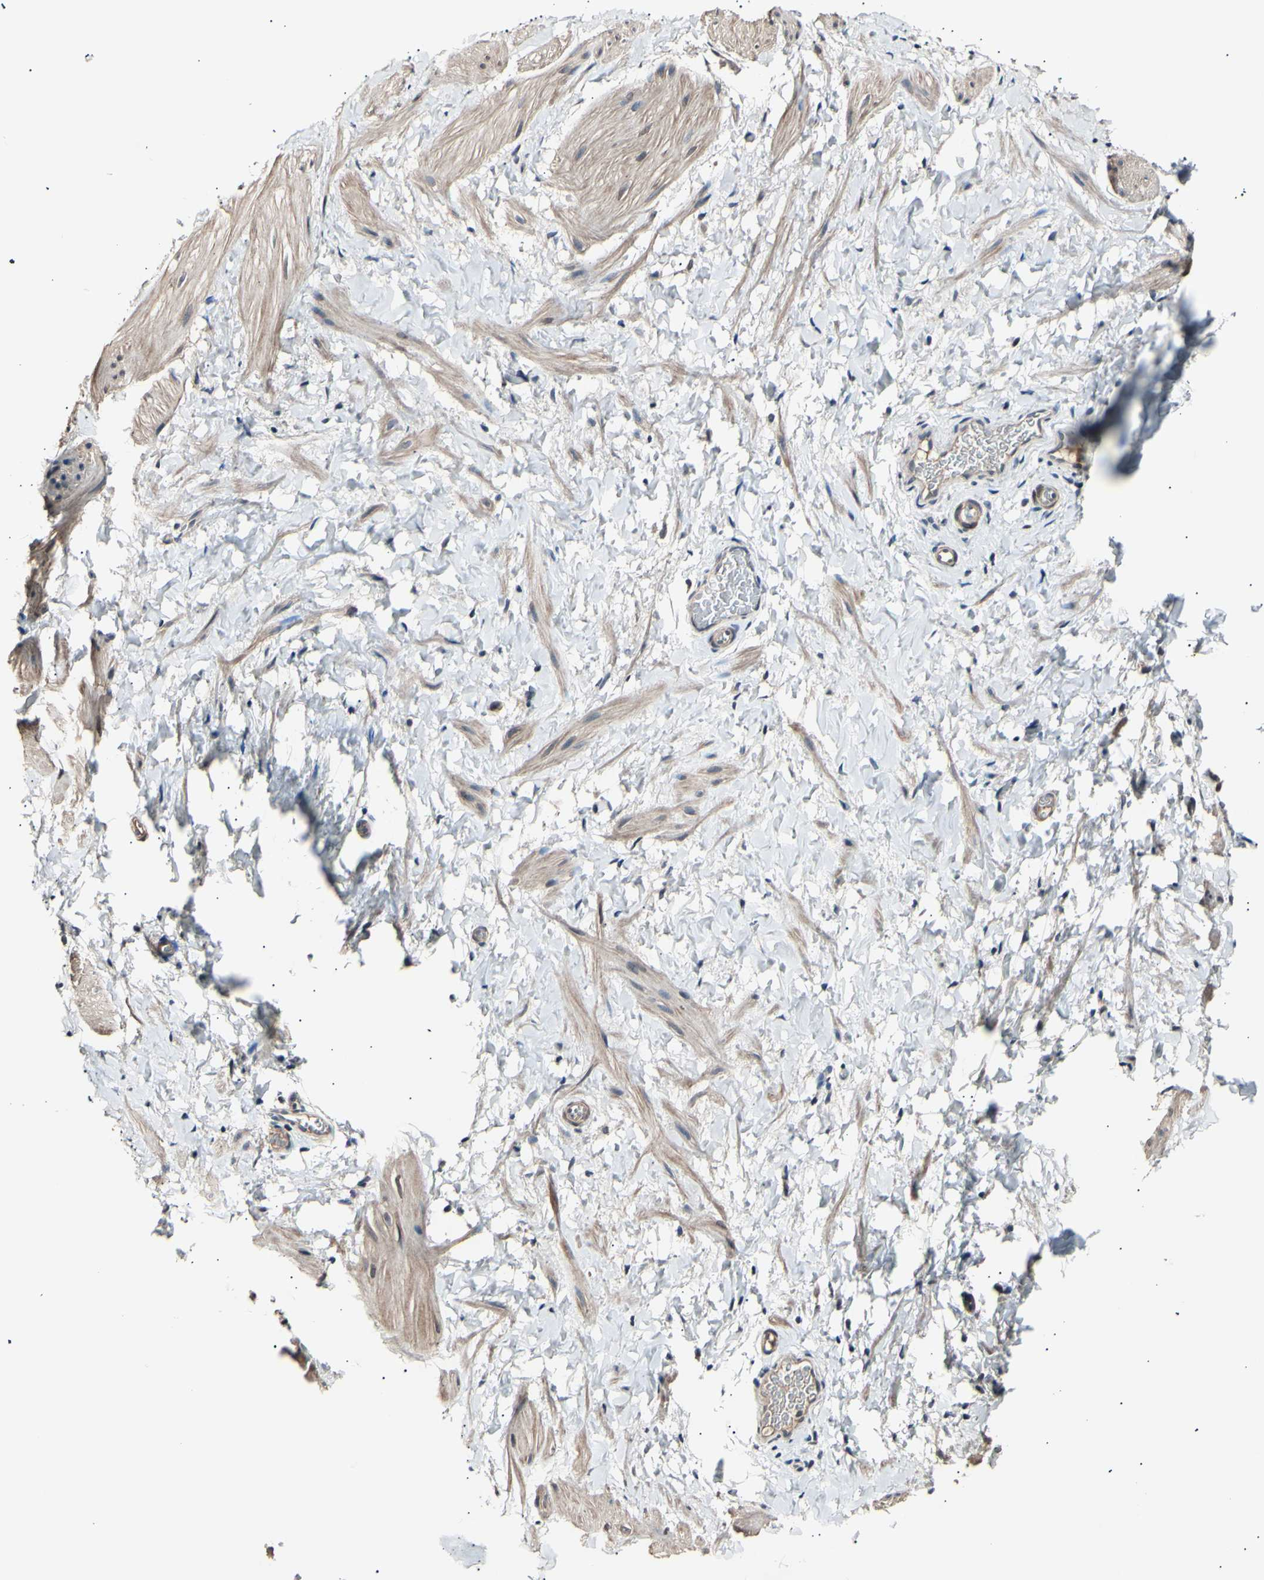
{"staining": {"intensity": "weak", "quantity": "<25%", "location": "cytoplasmic/membranous"}, "tissue": "smooth muscle", "cell_type": "Smooth muscle cells", "image_type": "normal", "snomed": [{"axis": "morphology", "description": "Normal tissue, NOS"}, {"axis": "topography", "description": "Smooth muscle"}], "caption": "Immunohistochemistry photomicrograph of unremarkable human smooth muscle stained for a protein (brown), which displays no positivity in smooth muscle cells.", "gene": "AK1", "patient": {"sex": "male", "age": 16}}